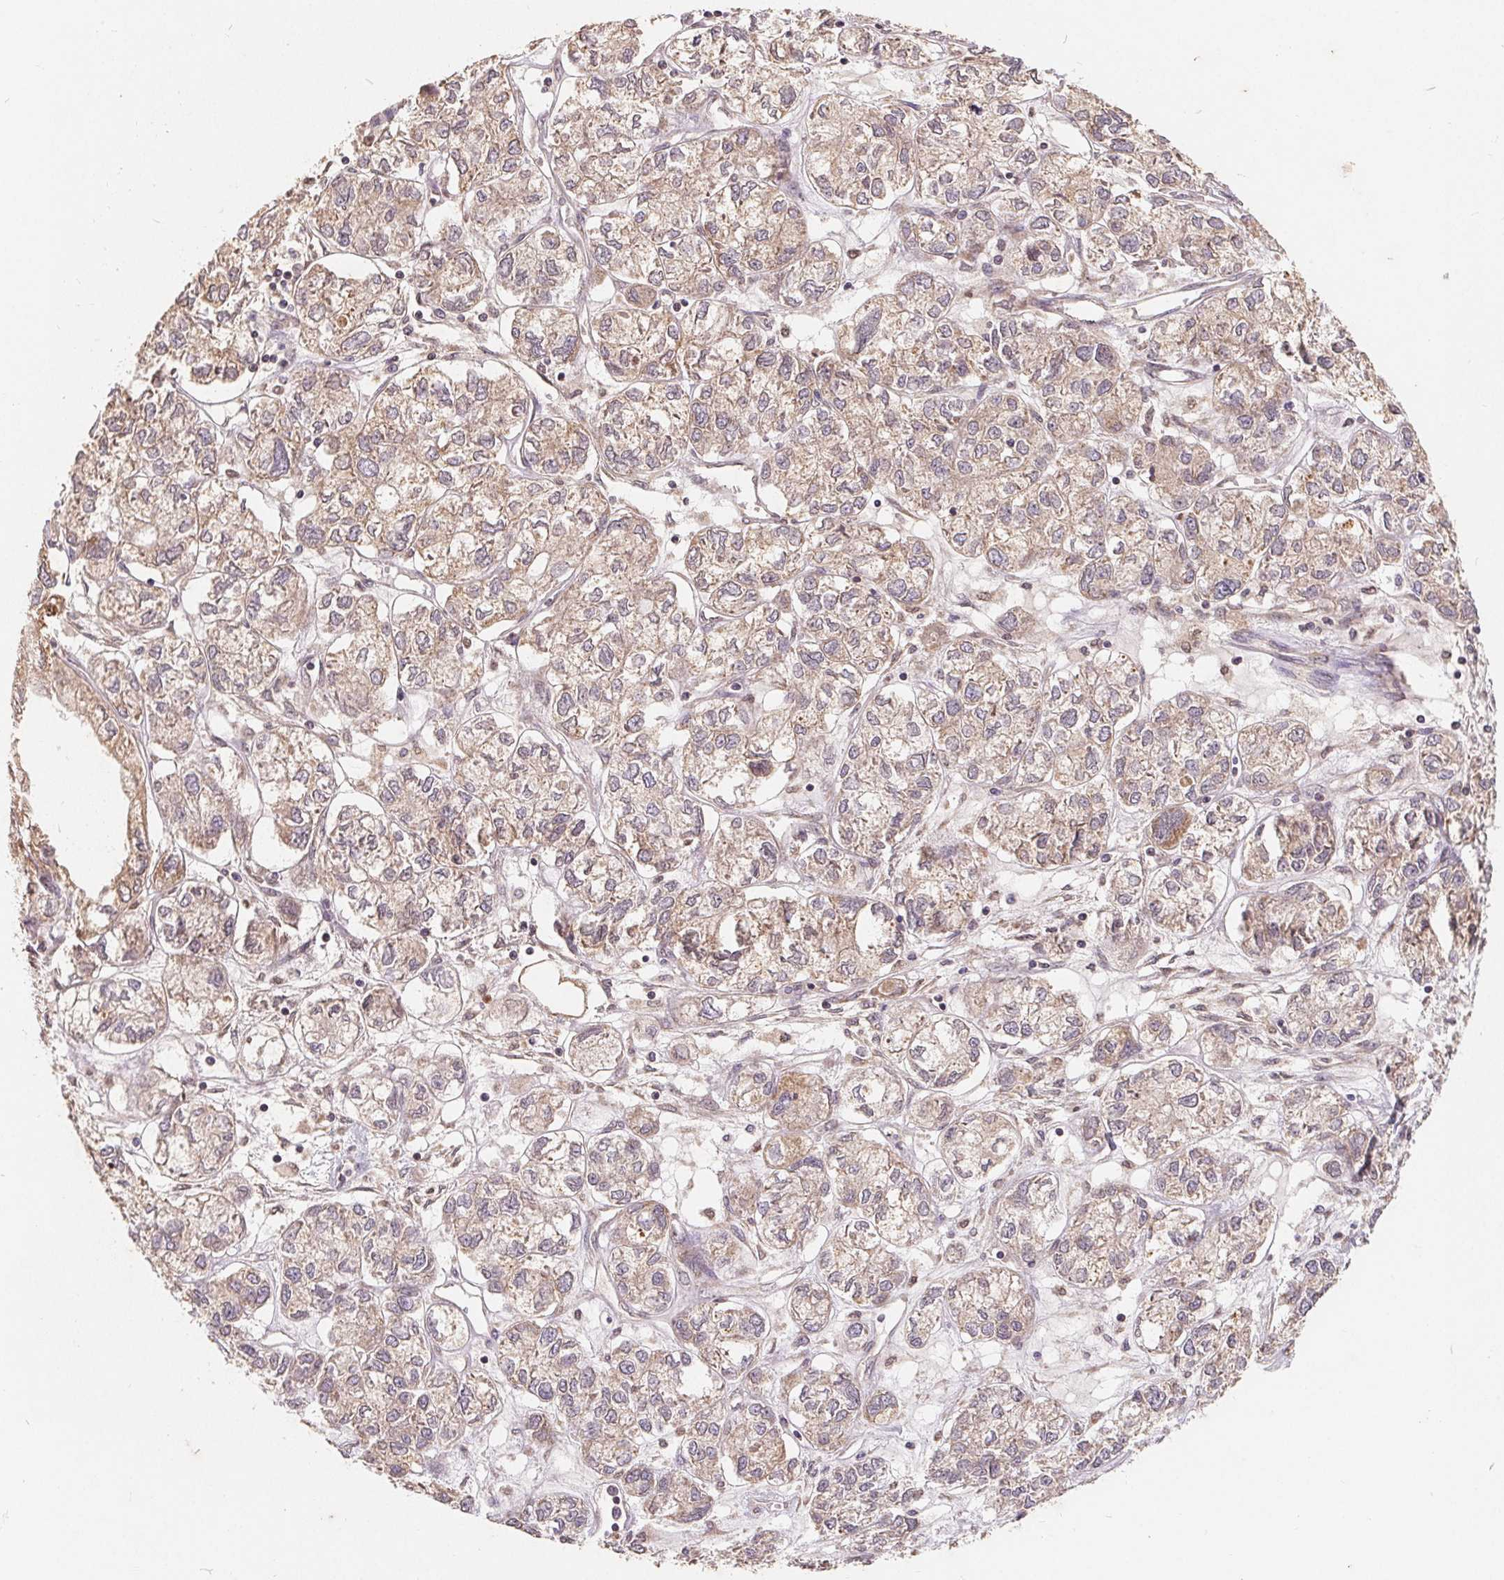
{"staining": {"intensity": "weak", "quantity": "25%-75%", "location": "cytoplasmic/membranous"}, "tissue": "ovarian cancer", "cell_type": "Tumor cells", "image_type": "cancer", "snomed": [{"axis": "morphology", "description": "Carcinoma, endometroid"}, {"axis": "topography", "description": "Ovary"}], "caption": "Endometroid carcinoma (ovarian) was stained to show a protein in brown. There is low levels of weak cytoplasmic/membranous expression in approximately 25%-75% of tumor cells. The protein is shown in brown color, while the nuclei are stained blue.", "gene": "CDIPT", "patient": {"sex": "female", "age": 64}}